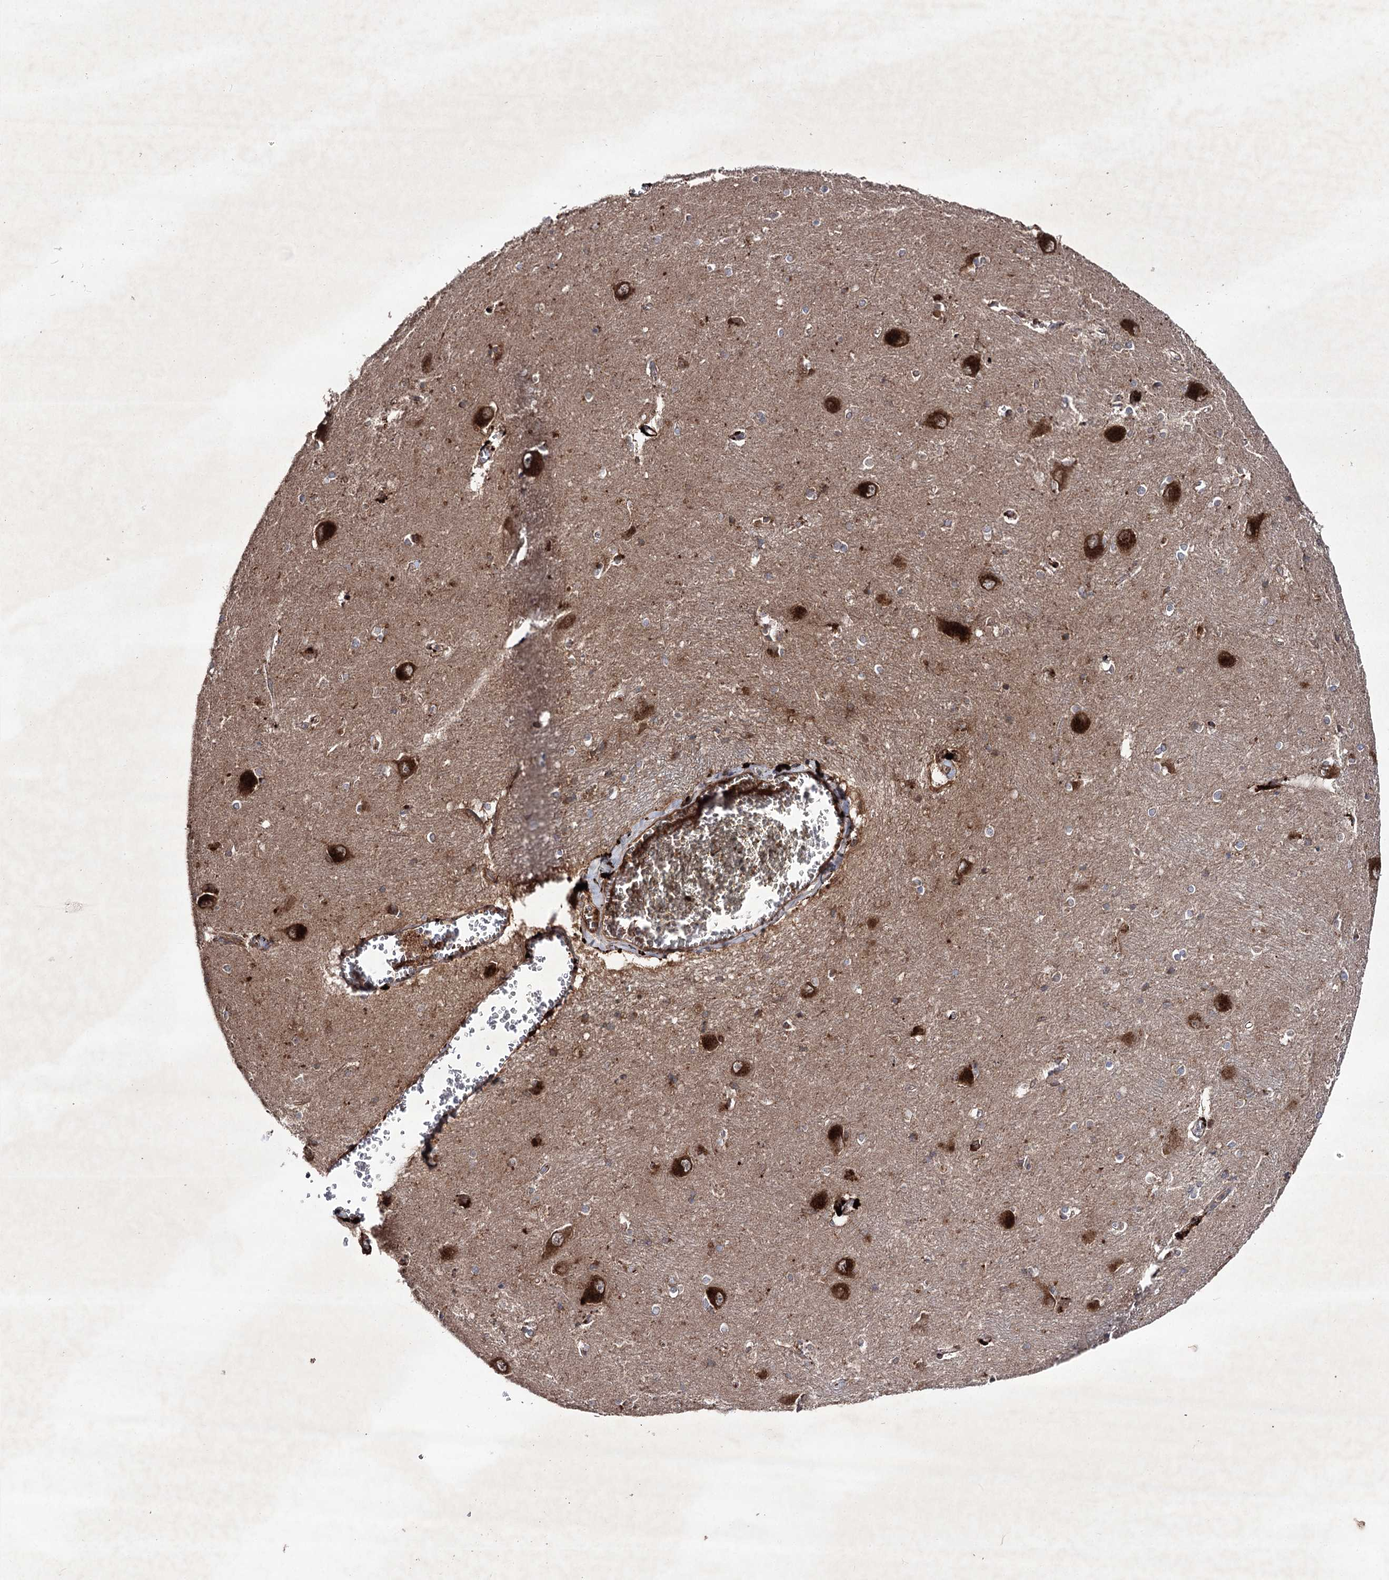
{"staining": {"intensity": "strong", "quantity": "<25%", "location": "cytoplasmic/membranous"}, "tissue": "caudate", "cell_type": "Glial cells", "image_type": "normal", "snomed": [{"axis": "morphology", "description": "Normal tissue, NOS"}, {"axis": "topography", "description": "Lateral ventricle wall"}], "caption": "Strong cytoplasmic/membranous staining for a protein is seen in approximately <25% of glial cells of normal caudate using IHC.", "gene": "ALG9", "patient": {"sex": "male", "age": 37}}